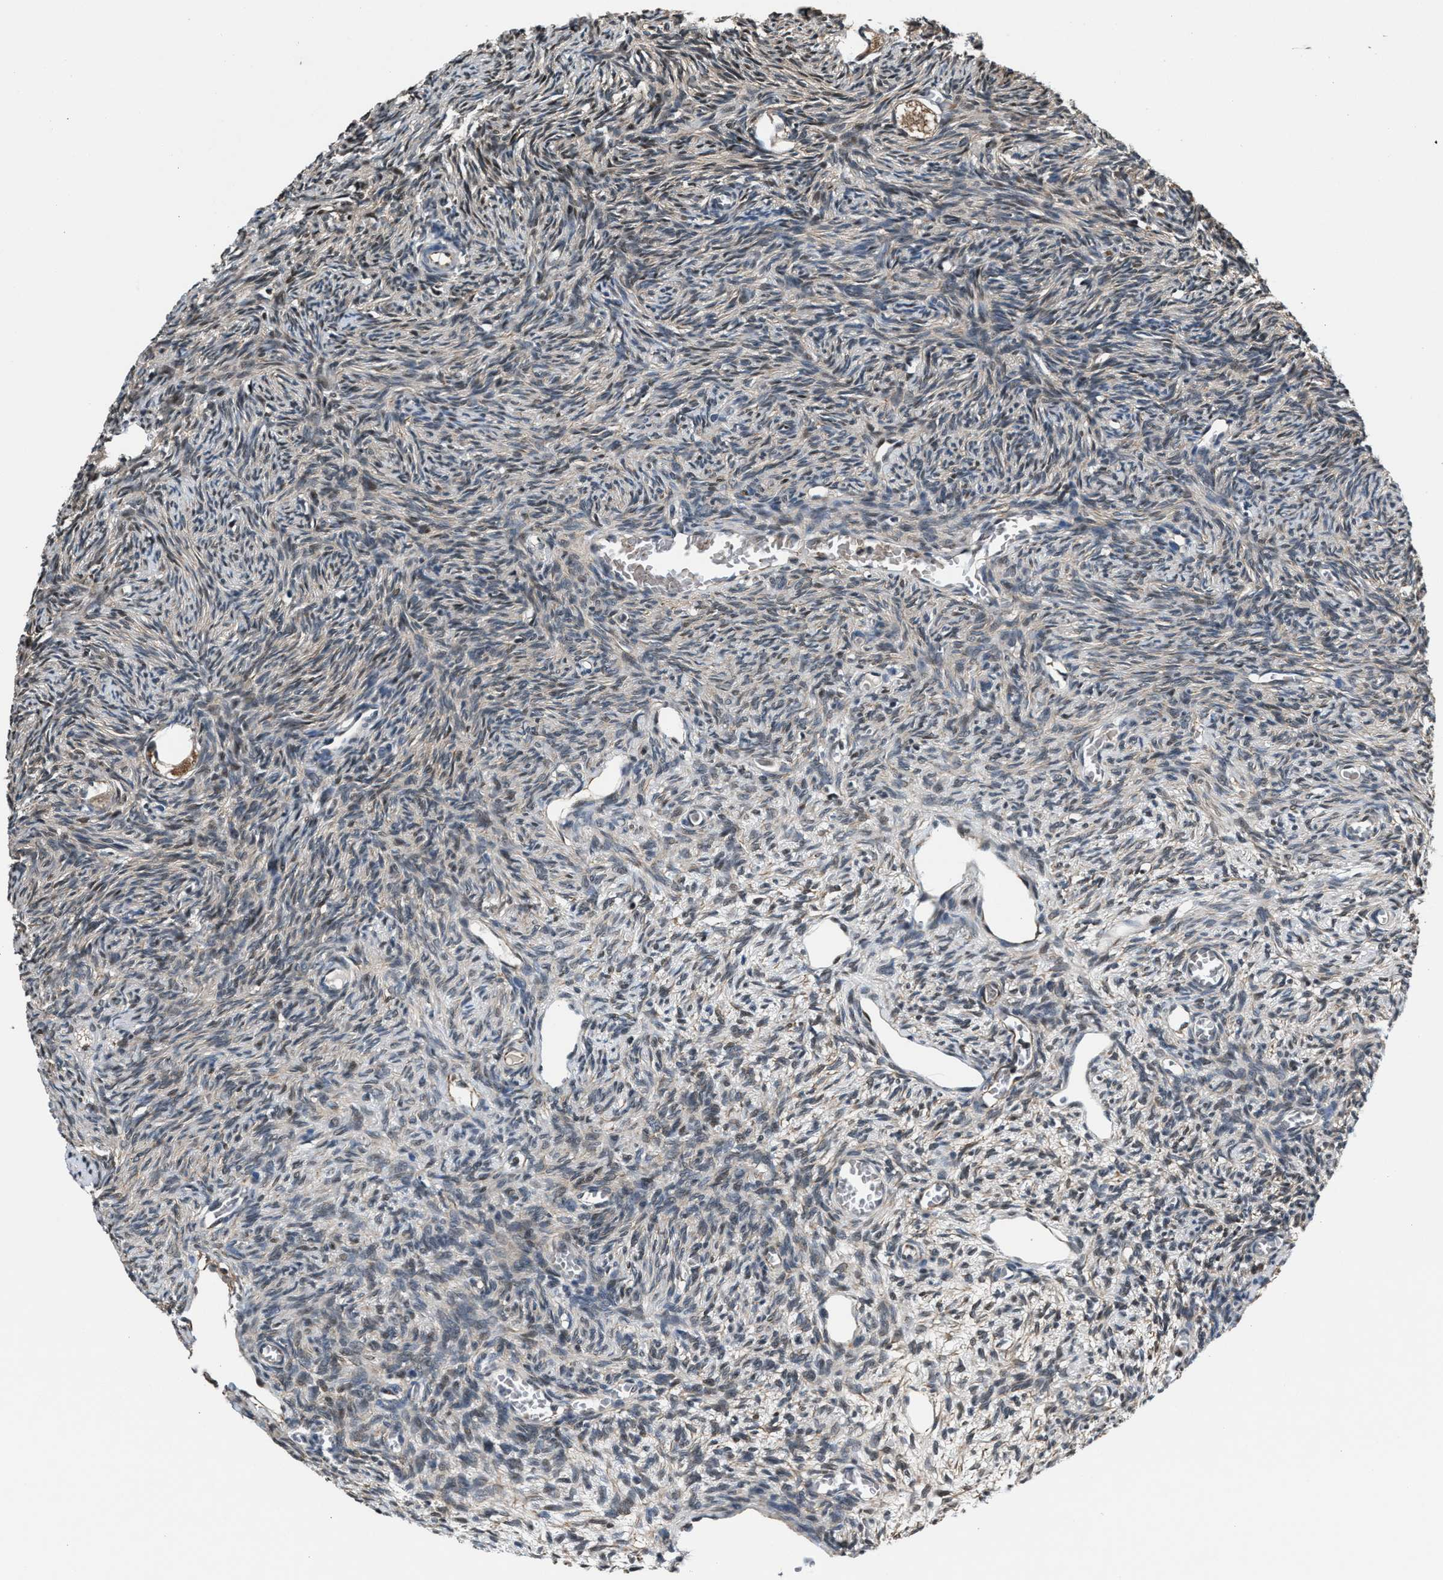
{"staining": {"intensity": "moderate", "quantity": "25%-75%", "location": "cytoplasmic/membranous"}, "tissue": "ovary", "cell_type": "Follicle cells", "image_type": "normal", "snomed": [{"axis": "morphology", "description": "Normal tissue, NOS"}, {"axis": "topography", "description": "Ovary"}], "caption": "This image demonstrates immunohistochemistry (IHC) staining of normal ovary, with medium moderate cytoplasmic/membranous expression in about 25%-75% of follicle cells.", "gene": "RBM33", "patient": {"sex": "female", "age": 27}}